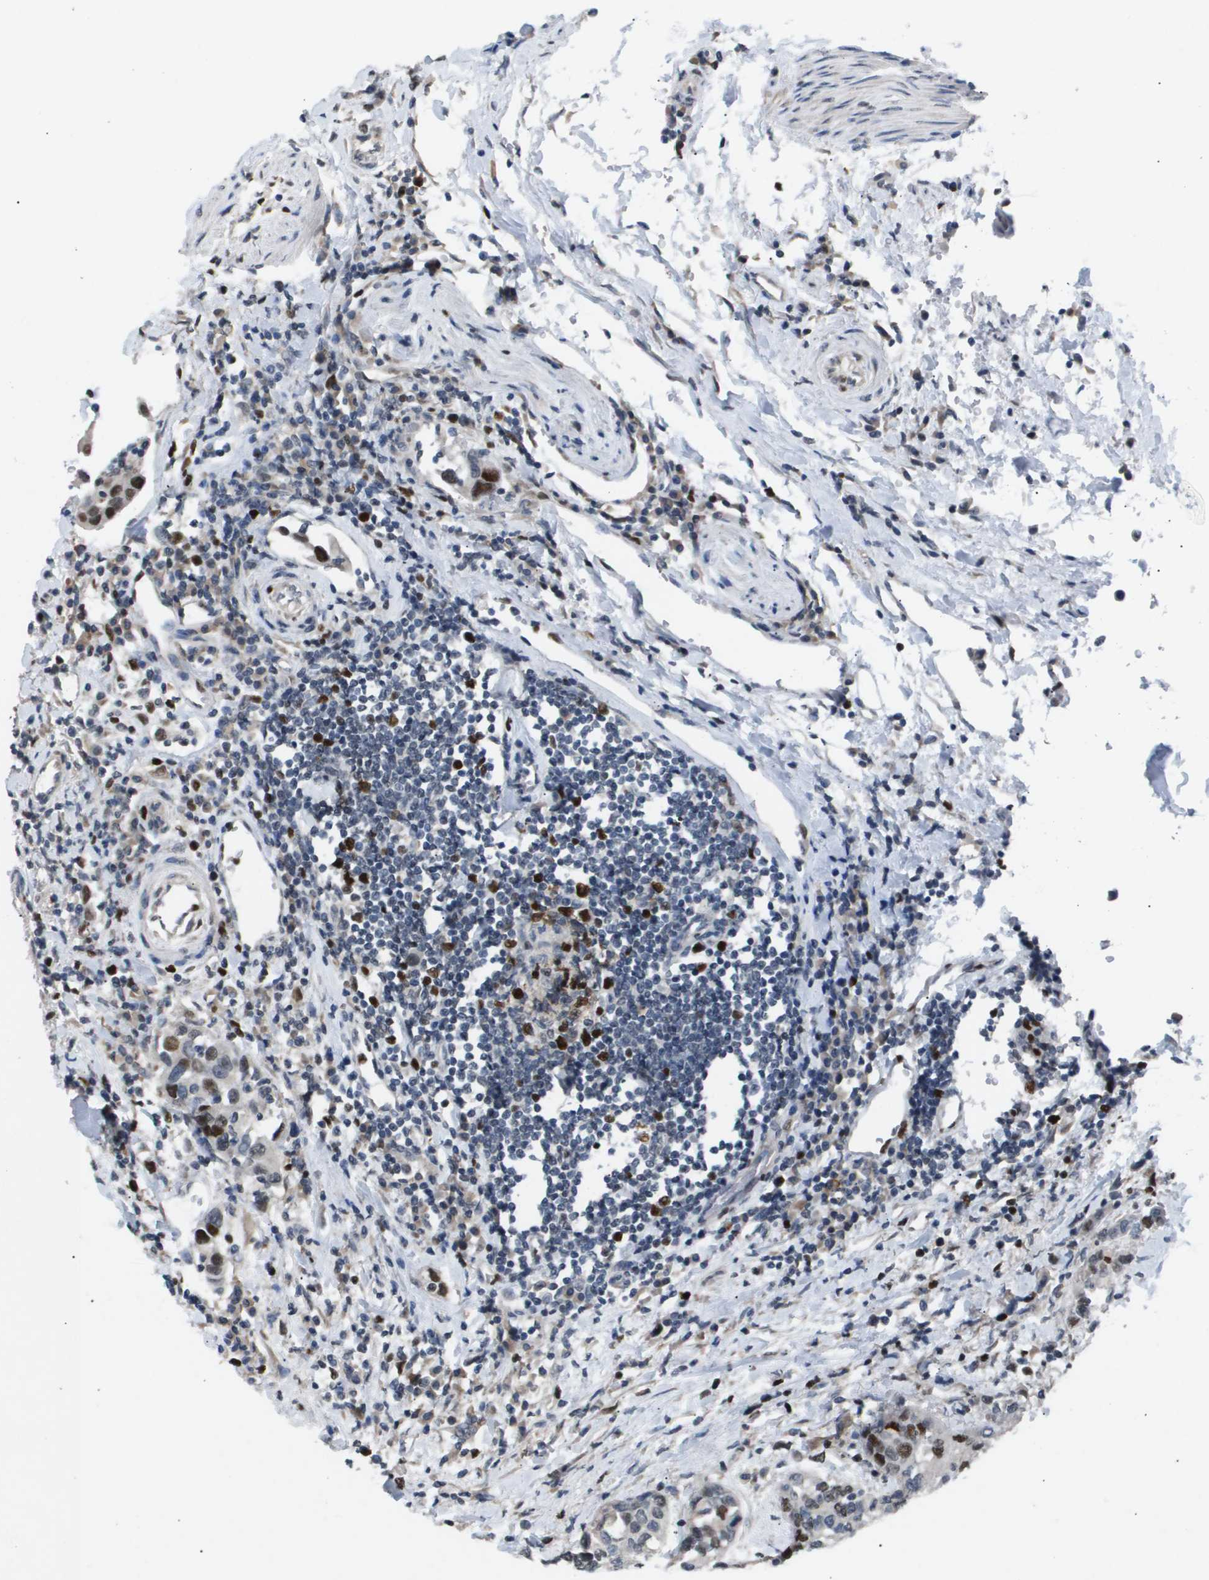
{"staining": {"intensity": "moderate", "quantity": ">75%", "location": "nuclear"}, "tissue": "urothelial cancer", "cell_type": "Tumor cells", "image_type": "cancer", "snomed": [{"axis": "morphology", "description": "Urothelial carcinoma, High grade"}, {"axis": "topography", "description": "Urinary bladder"}], "caption": "Immunohistochemistry staining of high-grade urothelial carcinoma, which reveals medium levels of moderate nuclear expression in approximately >75% of tumor cells indicating moderate nuclear protein positivity. The staining was performed using DAB (3,3'-diaminobenzidine) (brown) for protein detection and nuclei were counterstained in hematoxylin (blue).", "gene": "ANAPC2", "patient": {"sex": "female", "age": 80}}